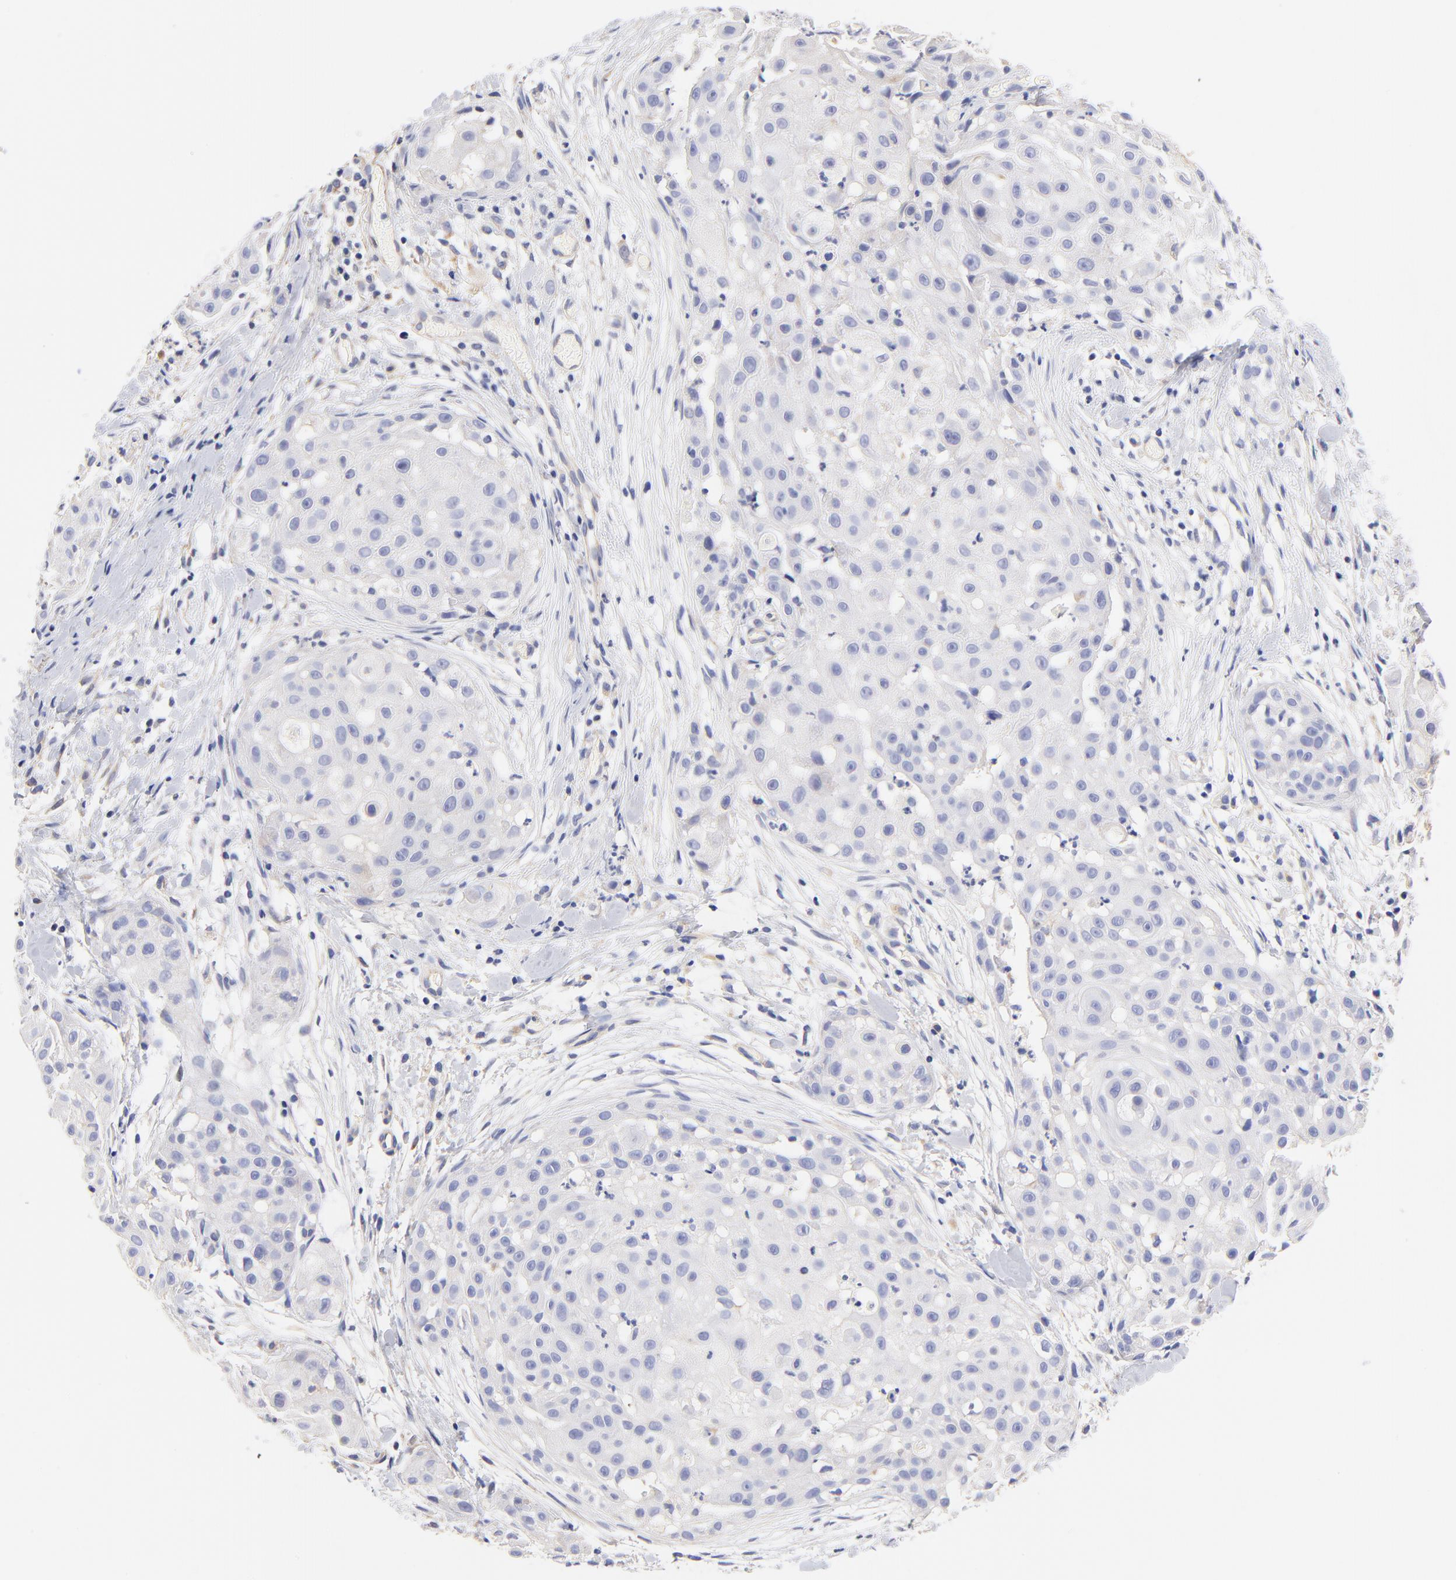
{"staining": {"intensity": "negative", "quantity": "none", "location": "none"}, "tissue": "skin cancer", "cell_type": "Tumor cells", "image_type": "cancer", "snomed": [{"axis": "morphology", "description": "Squamous cell carcinoma, NOS"}, {"axis": "topography", "description": "Skin"}], "caption": "Immunohistochemistry (IHC) histopathology image of human skin cancer stained for a protein (brown), which shows no staining in tumor cells.", "gene": "HS3ST1", "patient": {"sex": "female", "age": 57}}